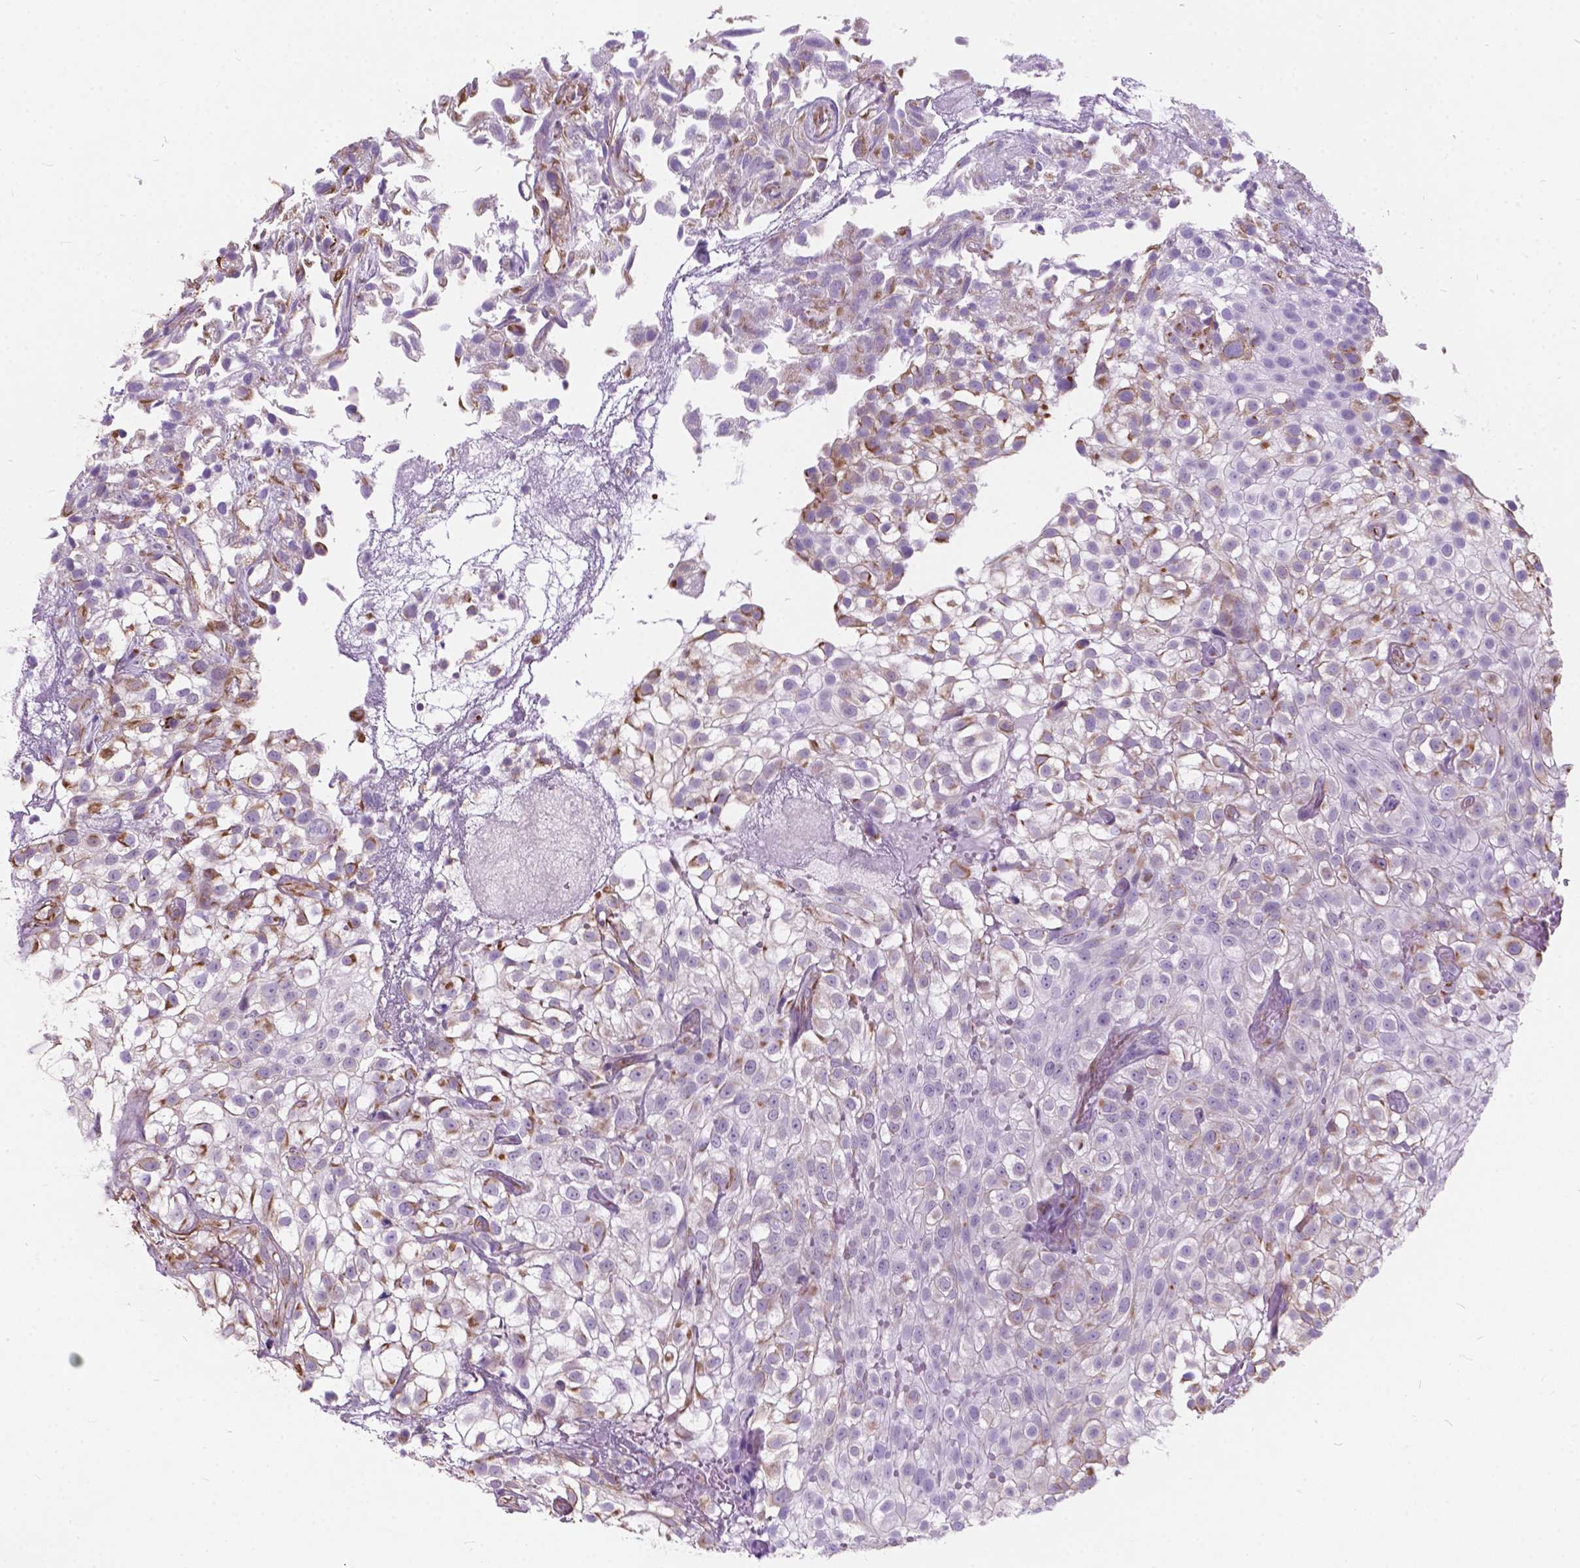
{"staining": {"intensity": "moderate", "quantity": "<25%", "location": "cytoplasmic/membranous"}, "tissue": "urothelial cancer", "cell_type": "Tumor cells", "image_type": "cancer", "snomed": [{"axis": "morphology", "description": "Urothelial carcinoma, High grade"}, {"axis": "topography", "description": "Urinary bladder"}], "caption": "Protein staining exhibits moderate cytoplasmic/membranous positivity in approximately <25% of tumor cells in urothelial cancer. The protein of interest is shown in brown color, while the nuclei are stained blue.", "gene": "AMOT", "patient": {"sex": "male", "age": 56}}